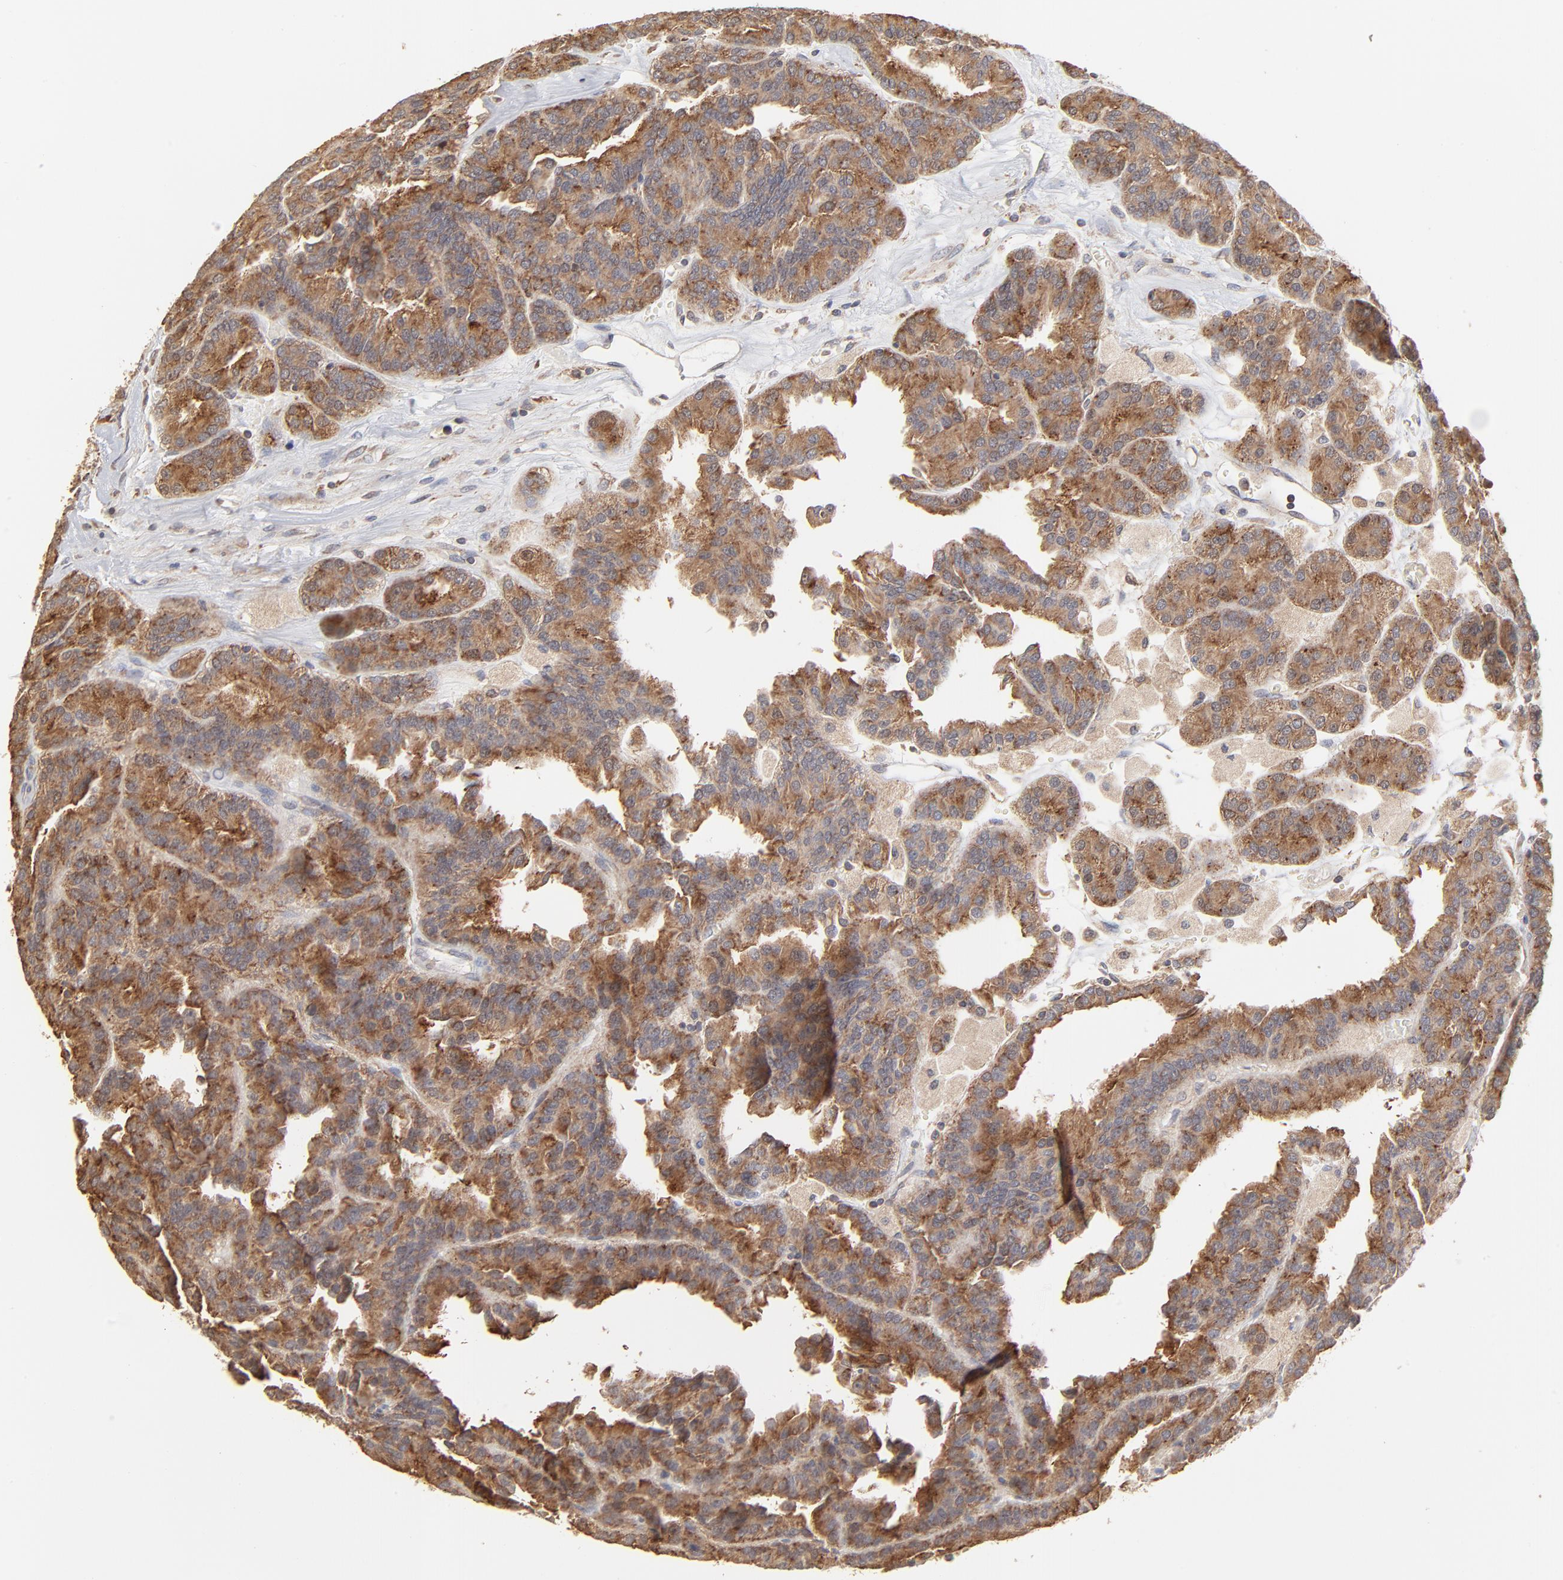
{"staining": {"intensity": "strong", "quantity": ">75%", "location": "cytoplasmic/membranous"}, "tissue": "renal cancer", "cell_type": "Tumor cells", "image_type": "cancer", "snomed": [{"axis": "morphology", "description": "Adenocarcinoma, NOS"}, {"axis": "topography", "description": "Kidney"}], "caption": "IHC (DAB) staining of adenocarcinoma (renal) displays strong cytoplasmic/membranous protein staining in approximately >75% of tumor cells.", "gene": "RNF213", "patient": {"sex": "male", "age": 46}}